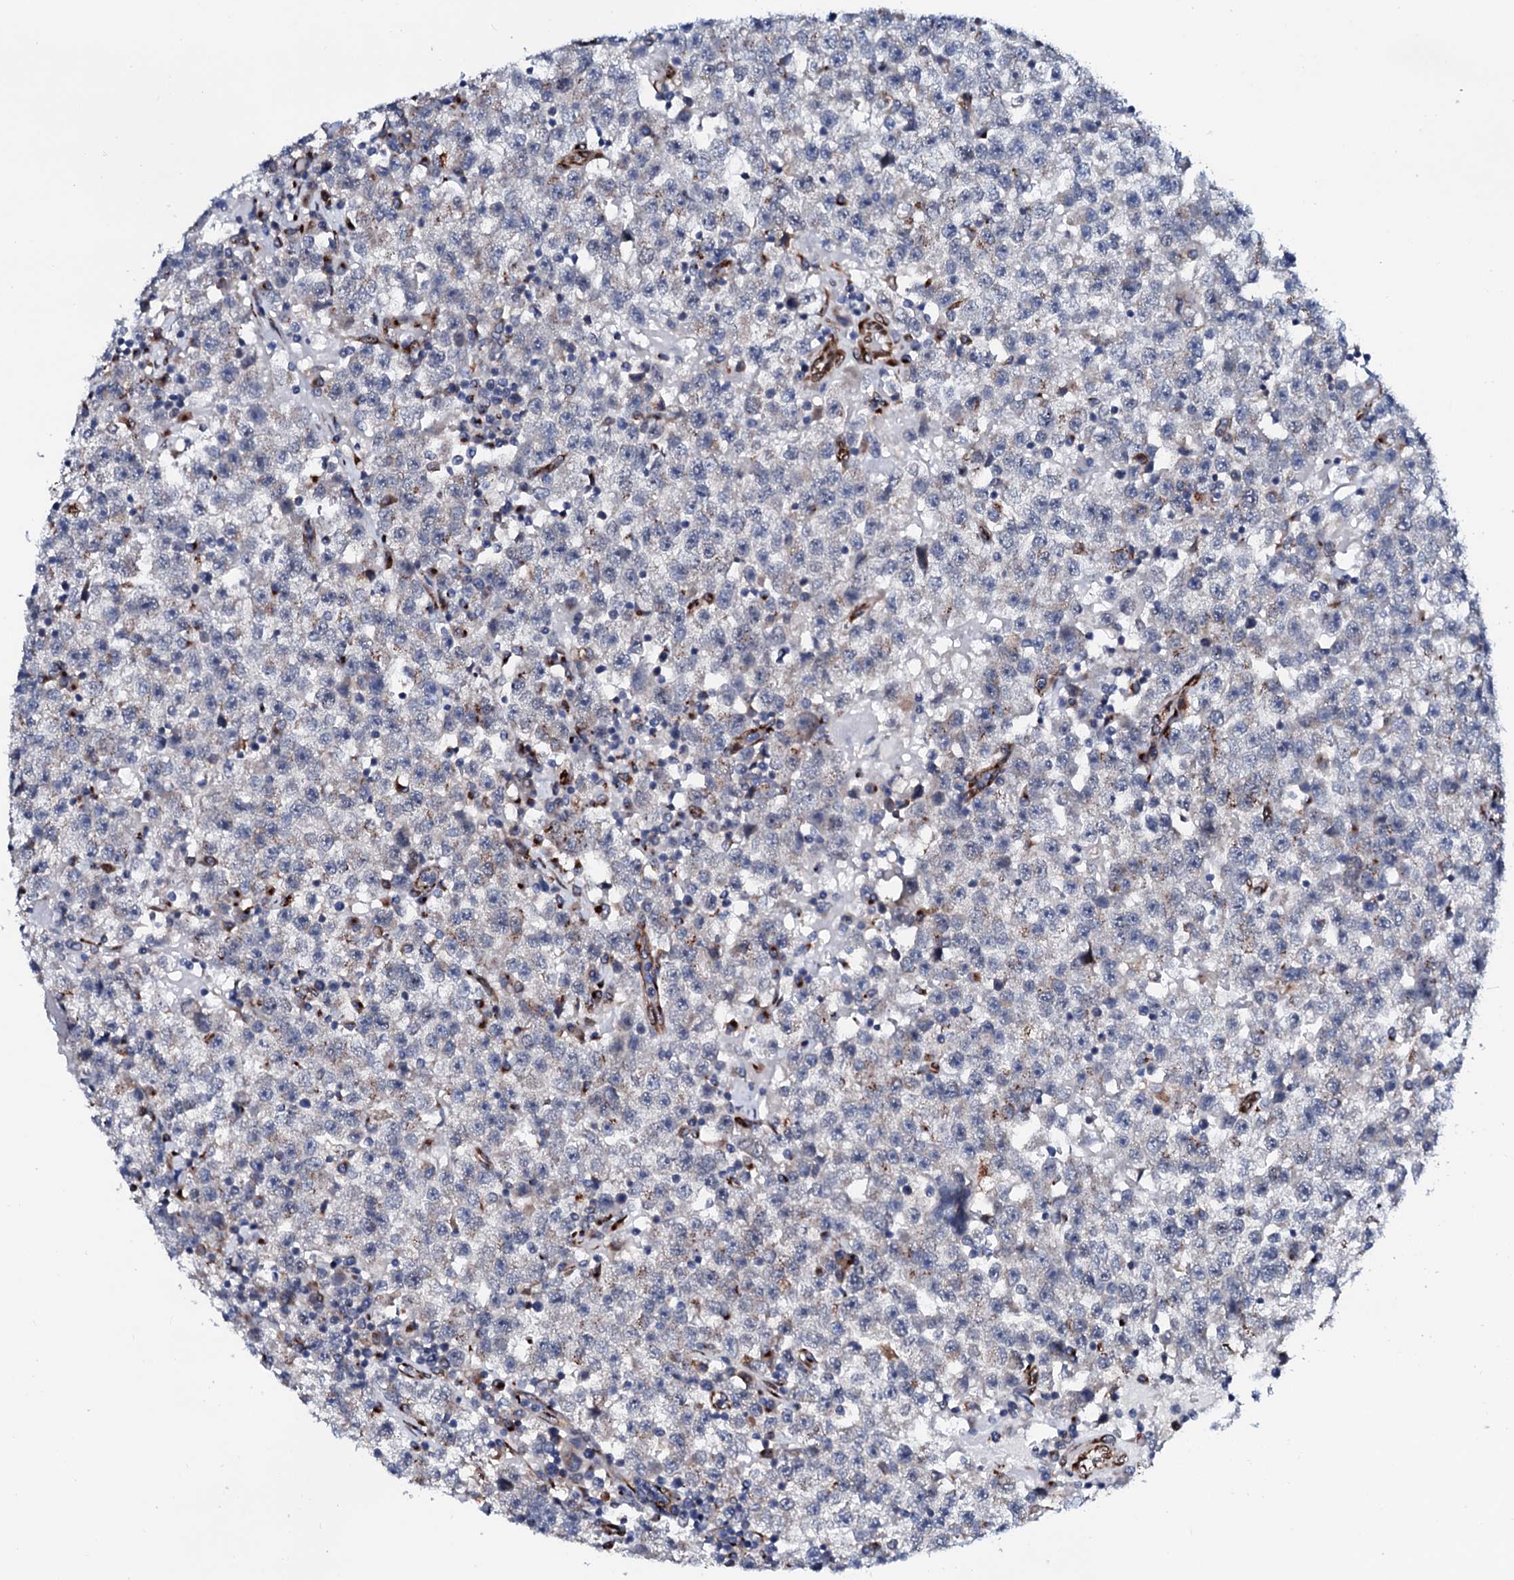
{"staining": {"intensity": "negative", "quantity": "none", "location": "none"}, "tissue": "testis cancer", "cell_type": "Tumor cells", "image_type": "cancer", "snomed": [{"axis": "morphology", "description": "Seminoma, NOS"}, {"axis": "topography", "description": "Testis"}], "caption": "An immunohistochemistry photomicrograph of testis seminoma is shown. There is no staining in tumor cells of testis seminoma.", "gene": "TMCO3", "patient": {"sex": "male", "age": 22}}